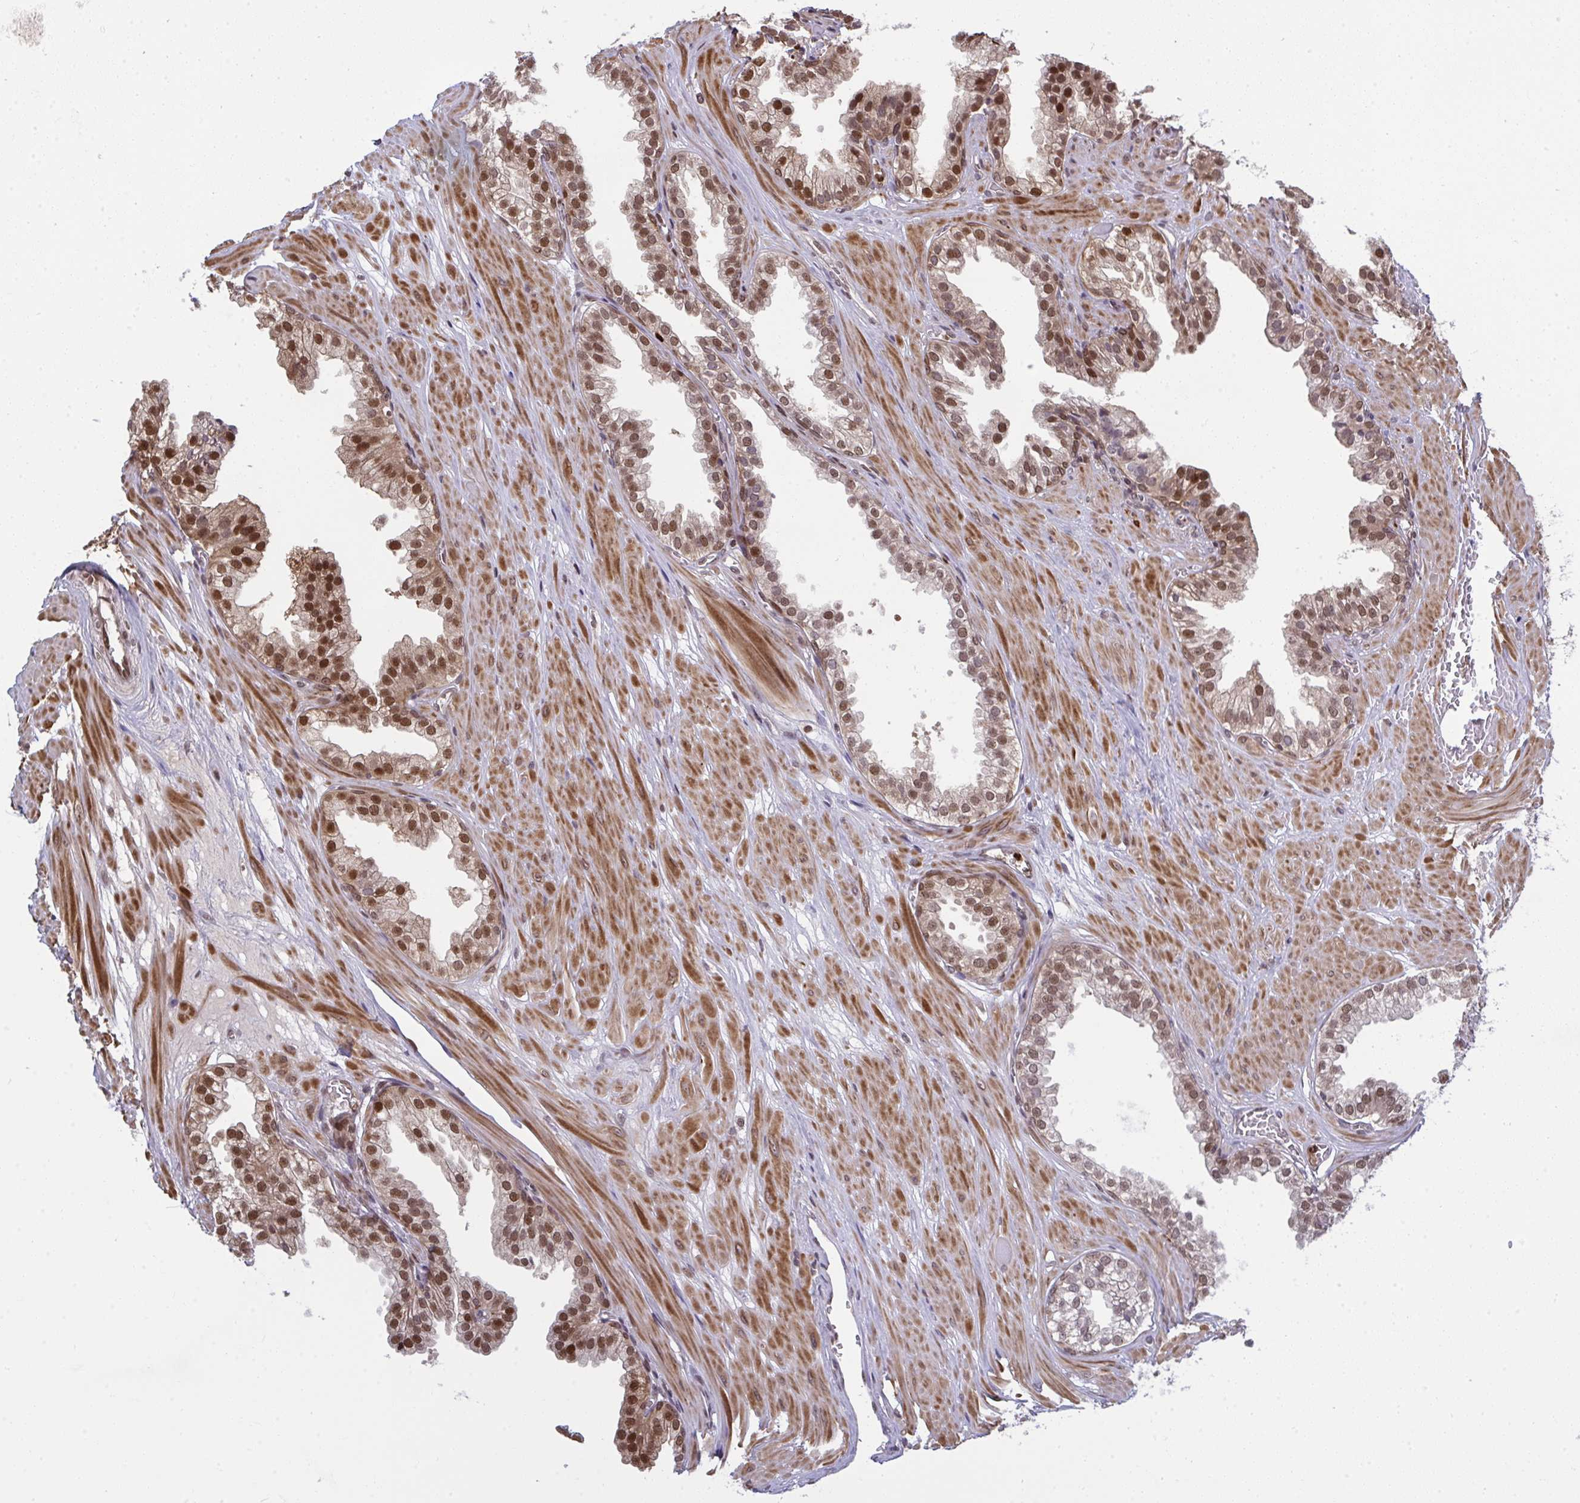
{"staining": {"intensity": "moderate", "quantity": ">75%", "location": "nuclear"}, "tissue": "prostate", "cell_type": "Glandular cells", "image_type": "normal", "snomed": [{"axis": "morphology", "description": "Normal tissue, NOS"}, {"axis": "topography", "description": "Prostate"}, {"axis": "topography", "description": "Peripheral nerve tissue"}], "caption": "Immunohistochemical staining of normal human prostate demonstrates medium levels of moderate nuclear staining in about >75% of glandular cells.", "gene": "UXT", "patient": {"sex": "male", "age": 55}}